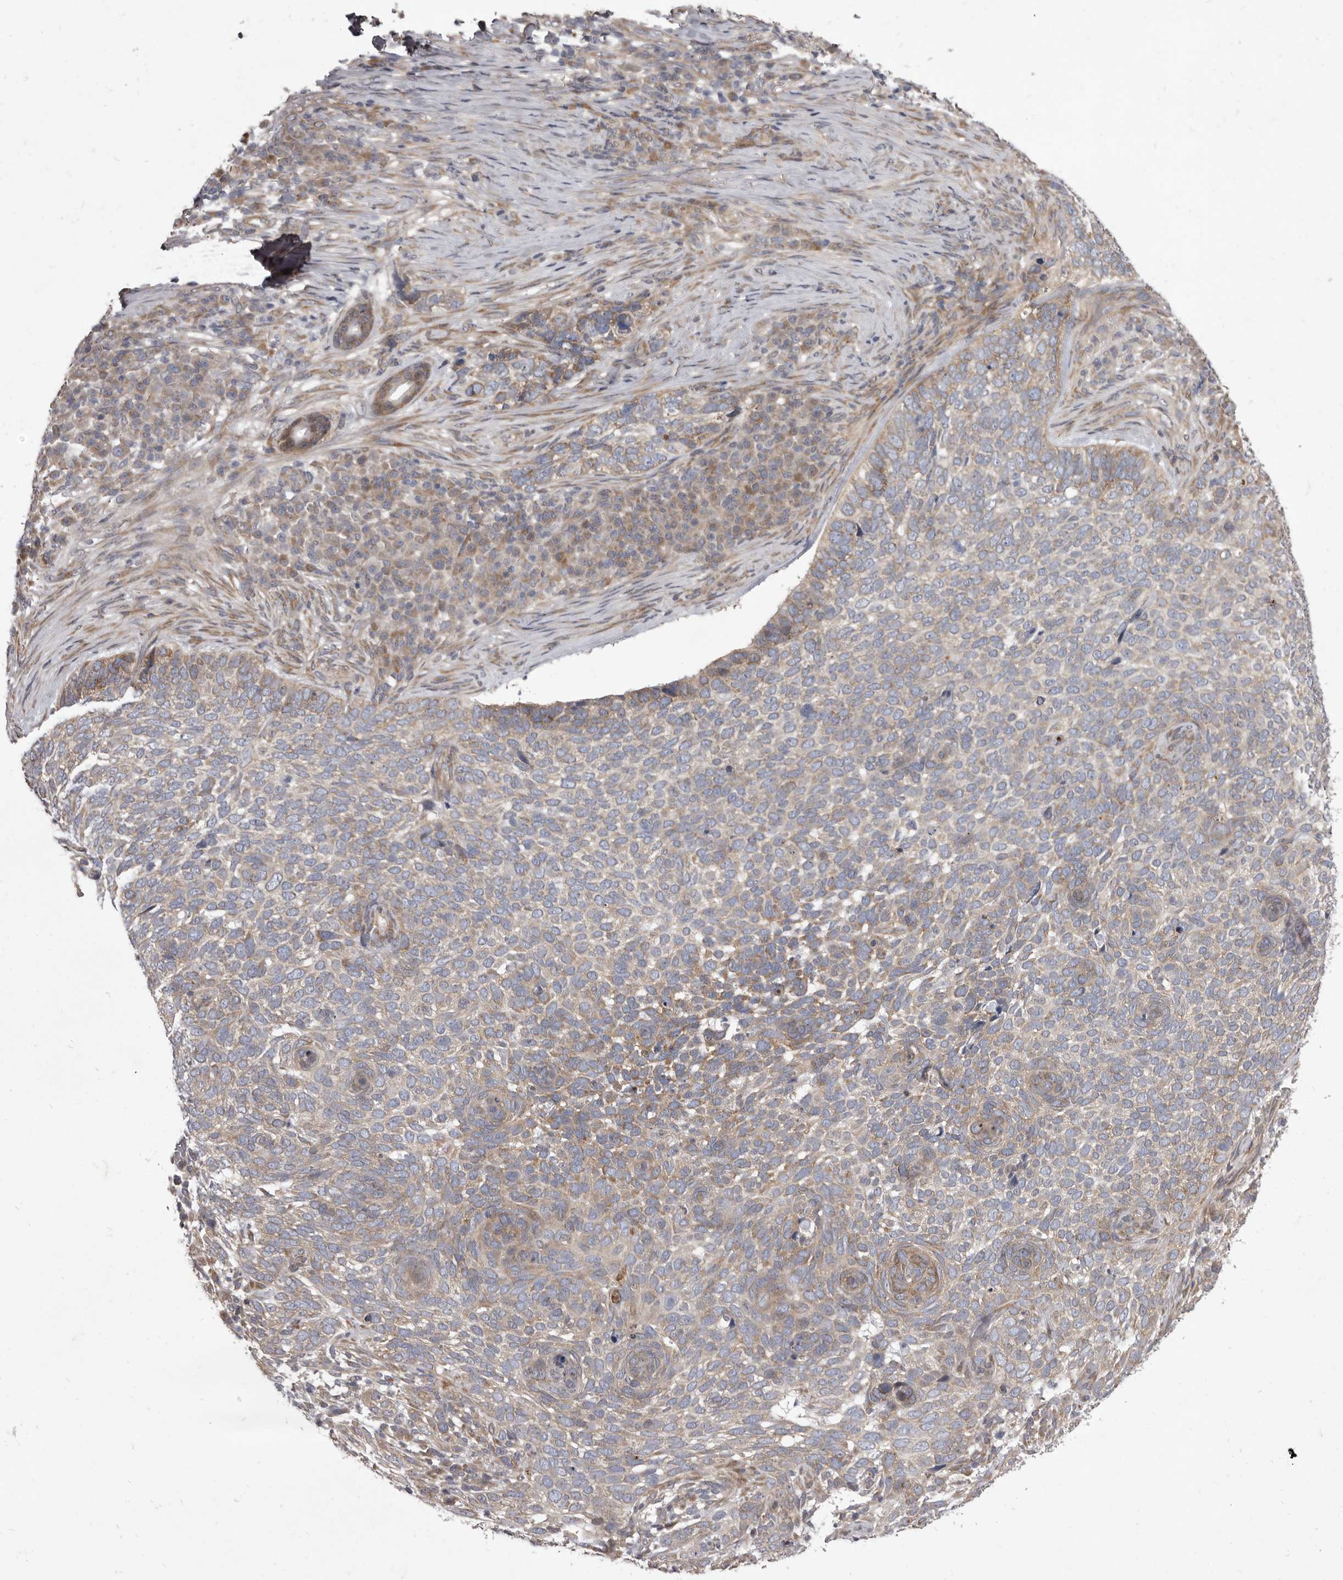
{"staining": {"intensity": "weak", "quantity": "25%-75%", "location": "cytoplasmic/membranous"}, "tissue": "skin cancer", "cell_type": "Tumor cells", "image_type": "cancer", "snomed": [{"axis": "morphology", "description": "Basal cell carcinoma"}, {"axis": "topography", "description": "Skin"}], "caption": "Skin cancer stained for a protein (brown) displays weak cytoplasmic/membranous positive staining in approximately 25%-75% of tumor cells.", "gene": "TBC1D8B", "patient": {"sex": "female", "age": 64}}